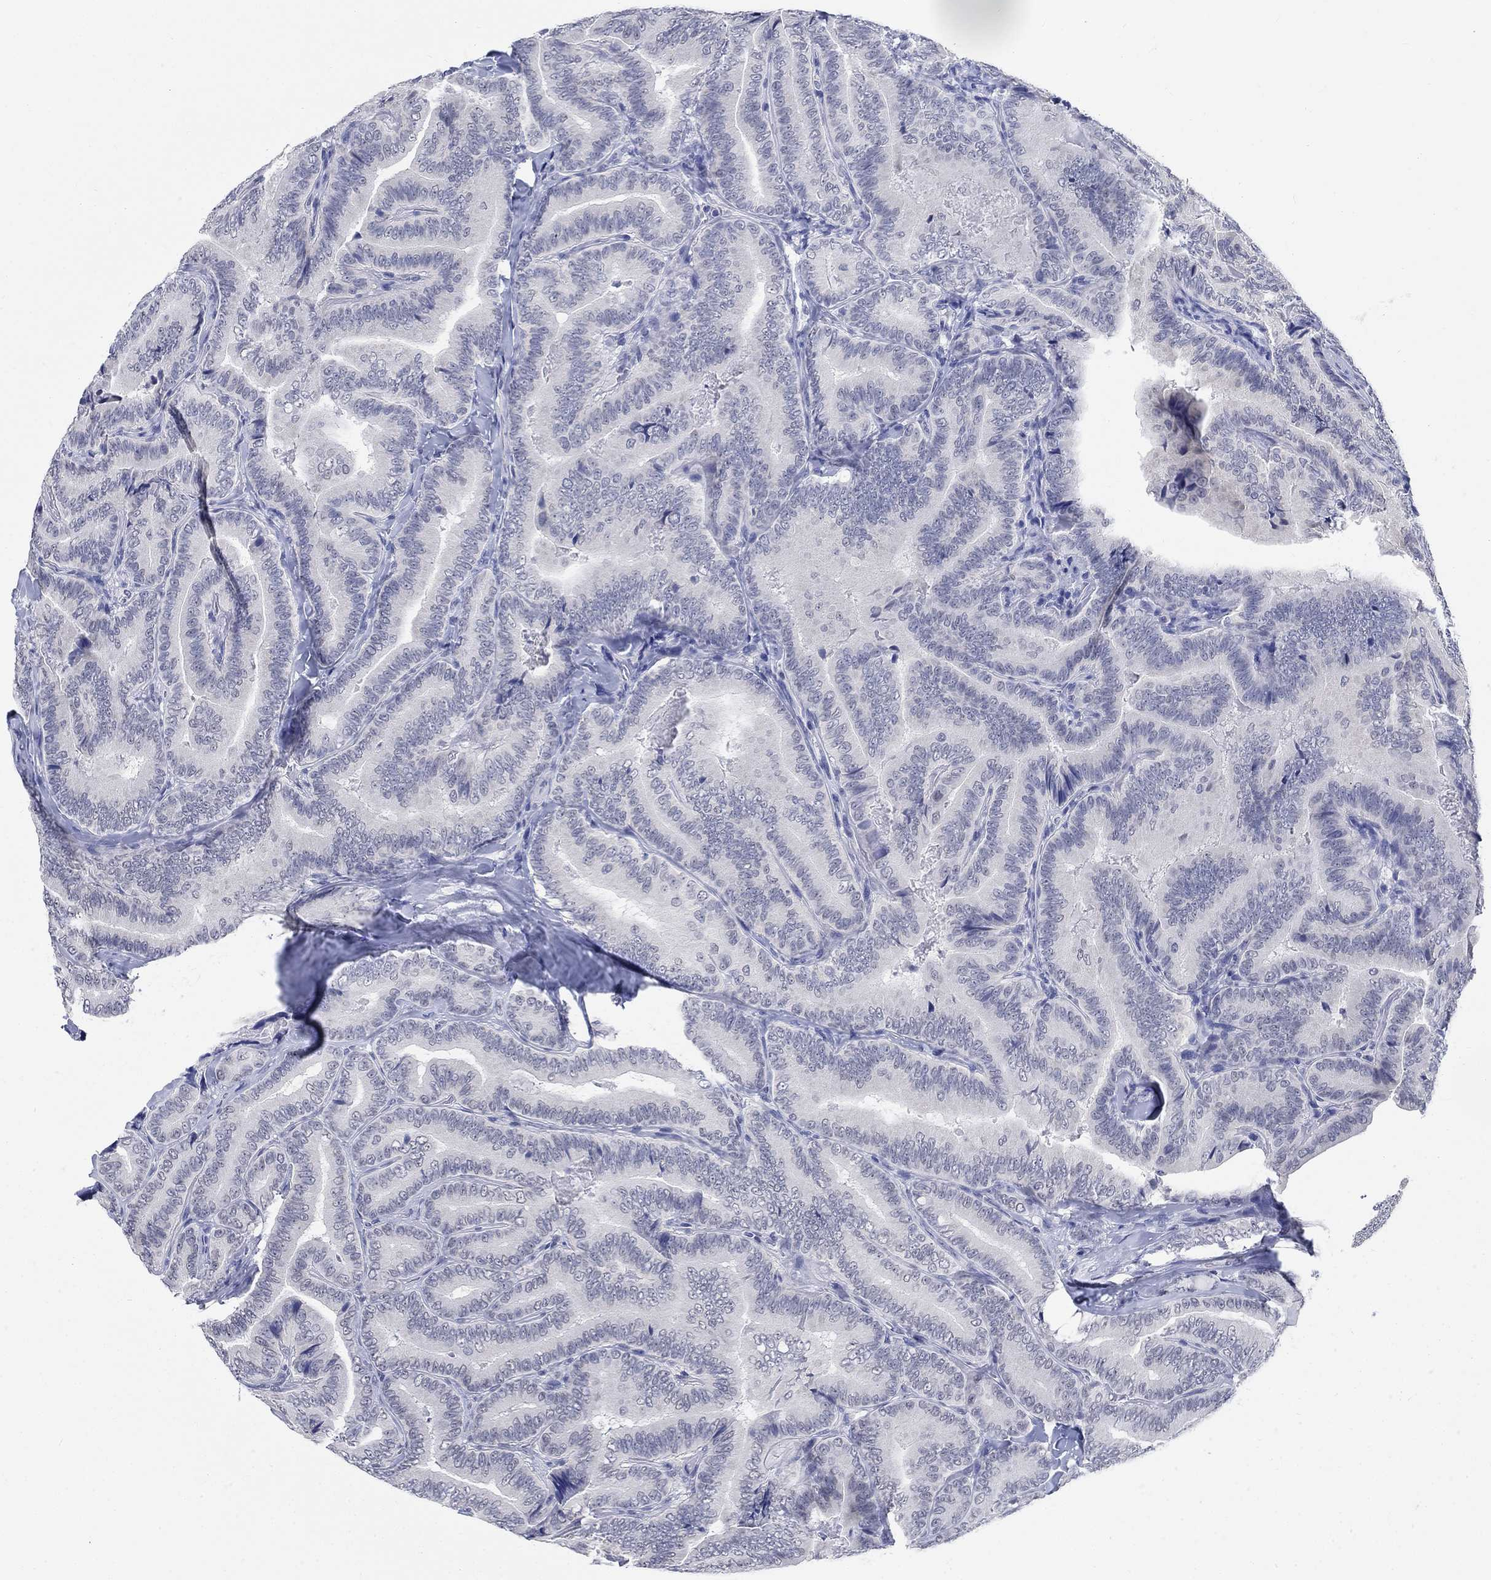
{"staining": {"intensity": "negative", "quantity": "none", "location": "none"}, "tissue": "thyroid cancer", "cell_type": "Tumor cells", "image_type": "cancer", "snomed": [{"axis": "morphology", "description": "Papillary adenocarcinoma, NOS"}, {"axis": "topography", "description": "Thyroid gland"}], "caption": "Thyroid cancer (papillary adenocarcinoma) was stained to show a protein in brown. There is no significant staining in tumor cells.", "gene": "ANKS1B", "patient": {"sex": "male", "age": 61}}